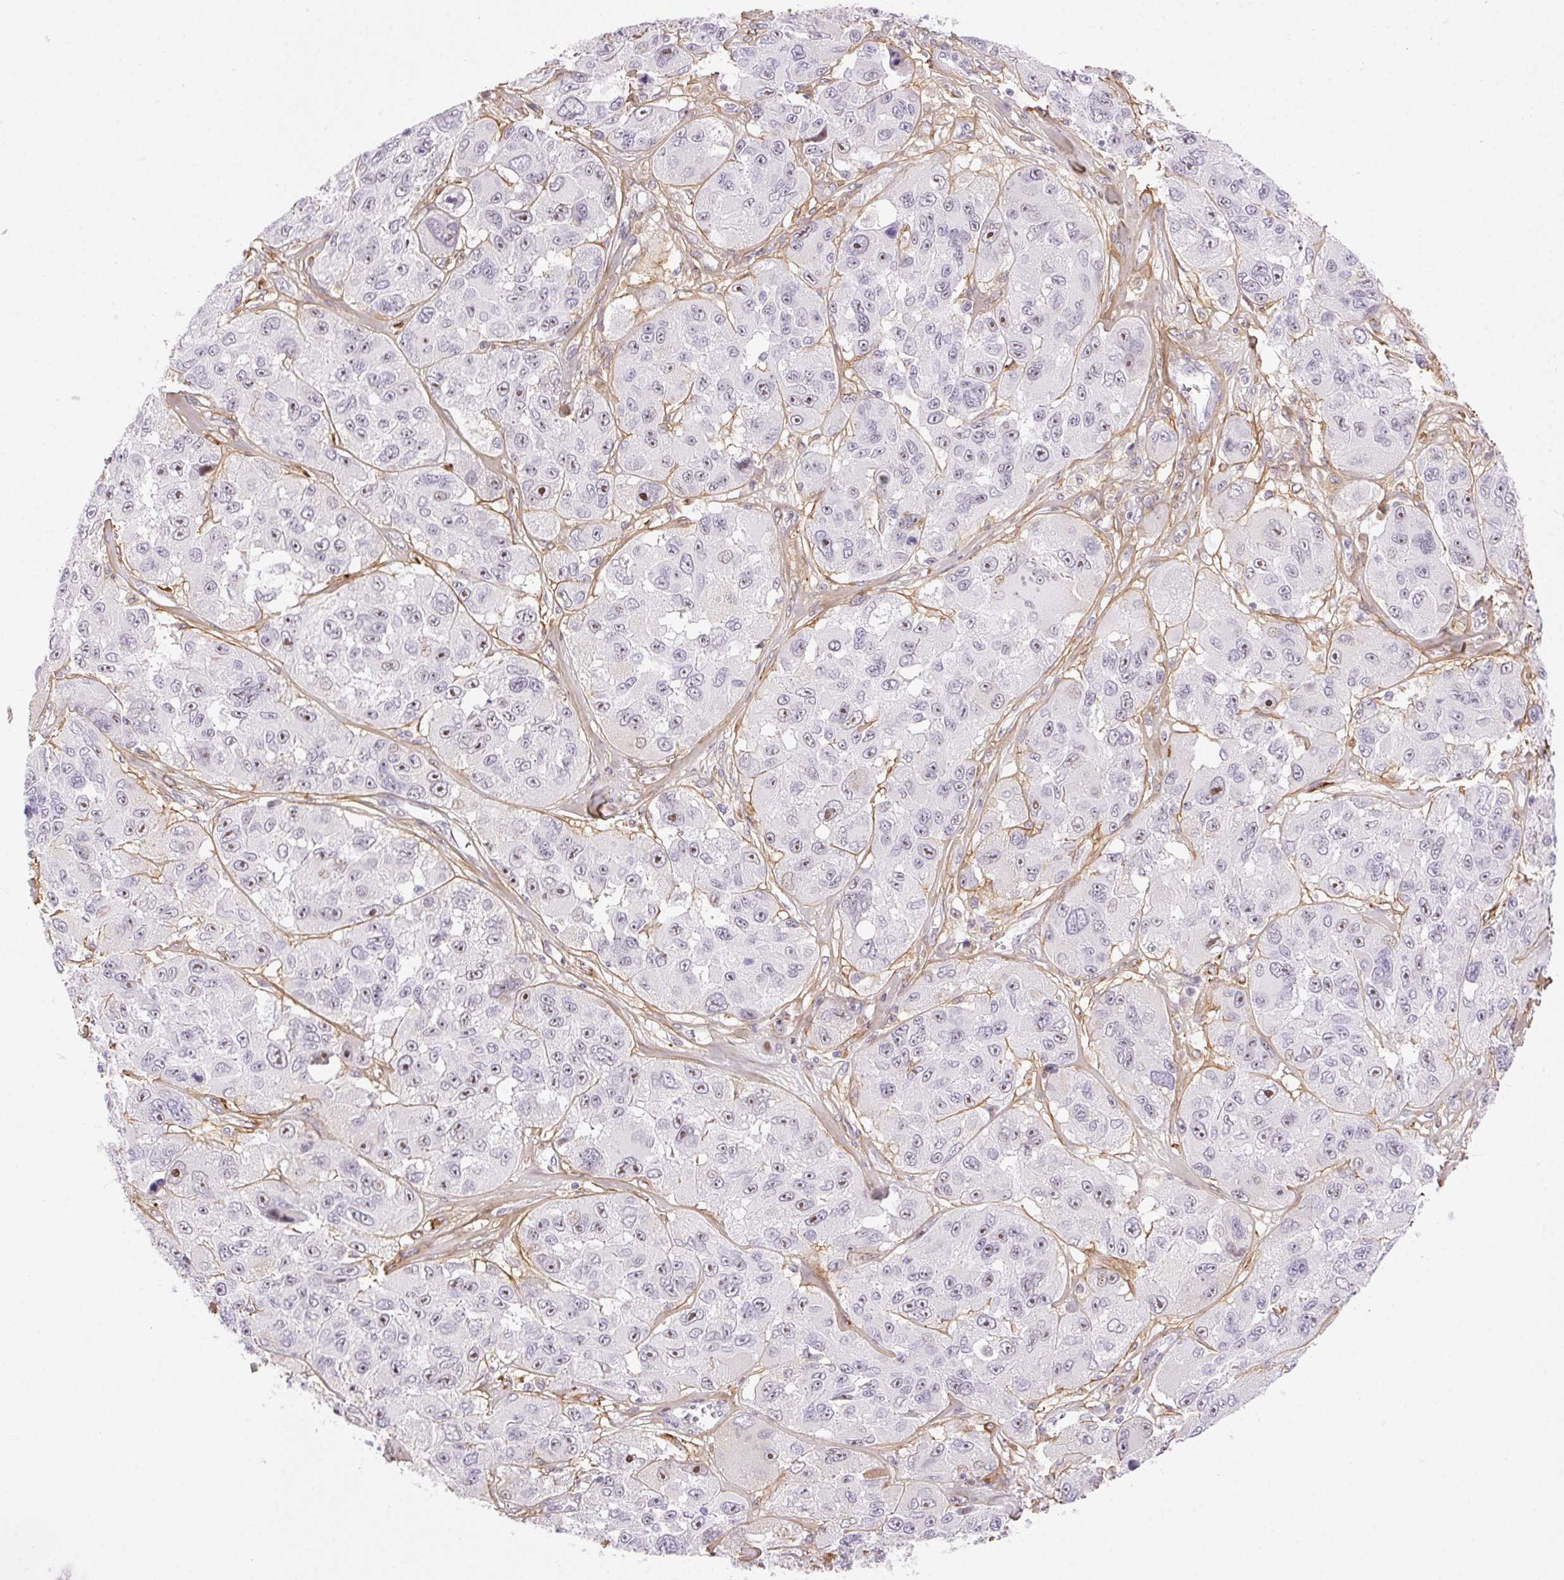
{"staining": {"intensity": "moderate", "quantity": "<25%", "location": "nuclear"}, "tissue": "melanoma", "cell_type": "Tumor cells", "image_type": "cancer", "snomed": [{"axis": "morphology", "description": "Malignant melanoma, NOS"}, {"axis": "topography", "description": "Skin"}], "caption": "Human melanoma stained with a protein marker displays moderate staining in tumor cells.", "gene": "PDZD2", "patient": {"sex": "female", "age": 66}}